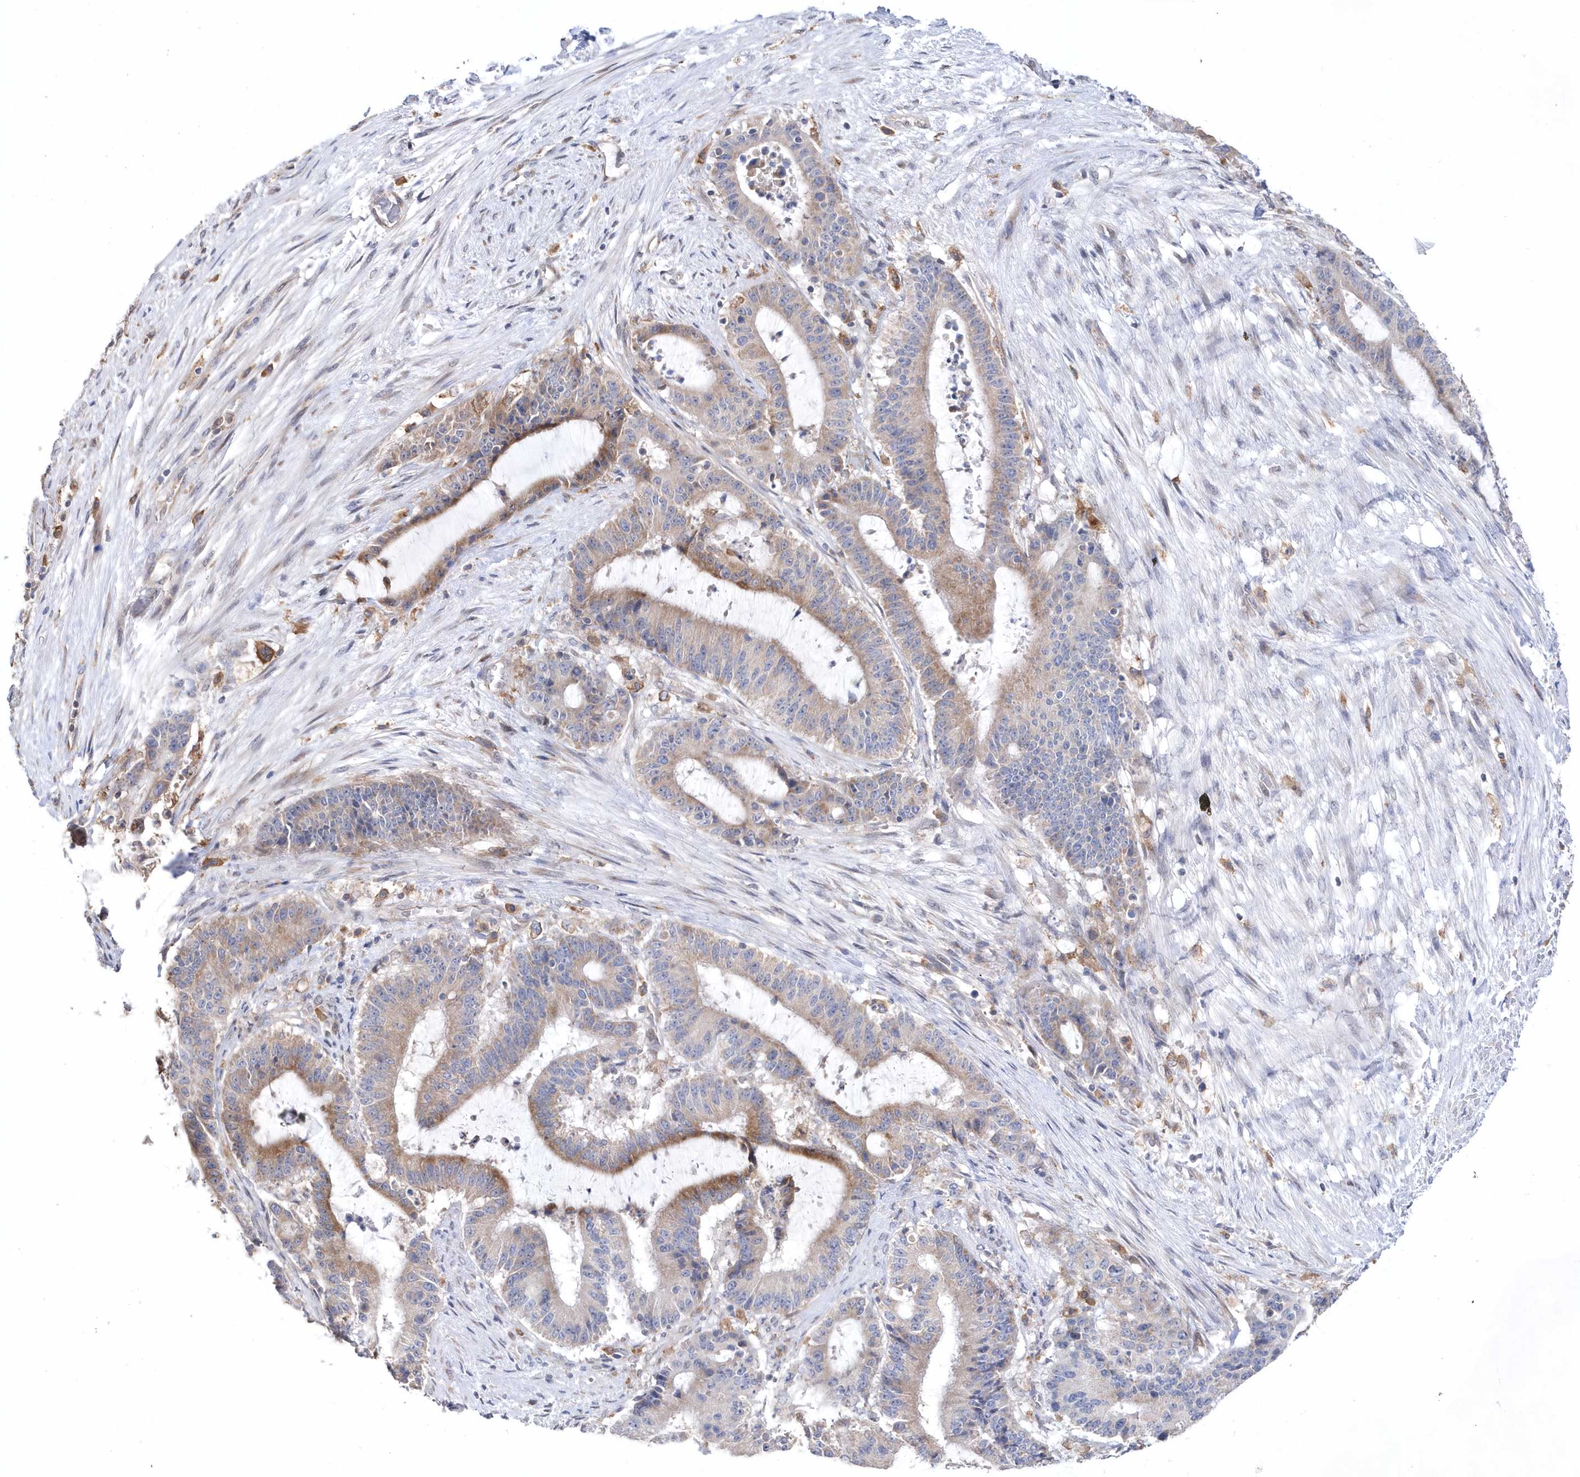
{"staining": {"intensity": "moderate", "quantity": "25%-75%", "location": "cytoplasmic/membranous"}, "tissue": "liver cancer", "cell_type": "Tumor cells", "image_type": "cancer", "snomed": [{"axis": "morphology", "description": "Normal tissue, NOS"}, {"axis": "morphology", "description": "Cholangiocarcinoma"}, {"axis": "topography", "description": "Liver"}, {"axis": "topography", "description": "Peripheral nerve tissue"}], "caption": "Liver cholangiocarcinoma was stained to show a protein in brown. There is medium levels of moderate cytoplasmic/membranous staining in about 25%-75% of tumor cells.", "gene": "BDH2", "patient": {"sex": "female", "age": 73}}